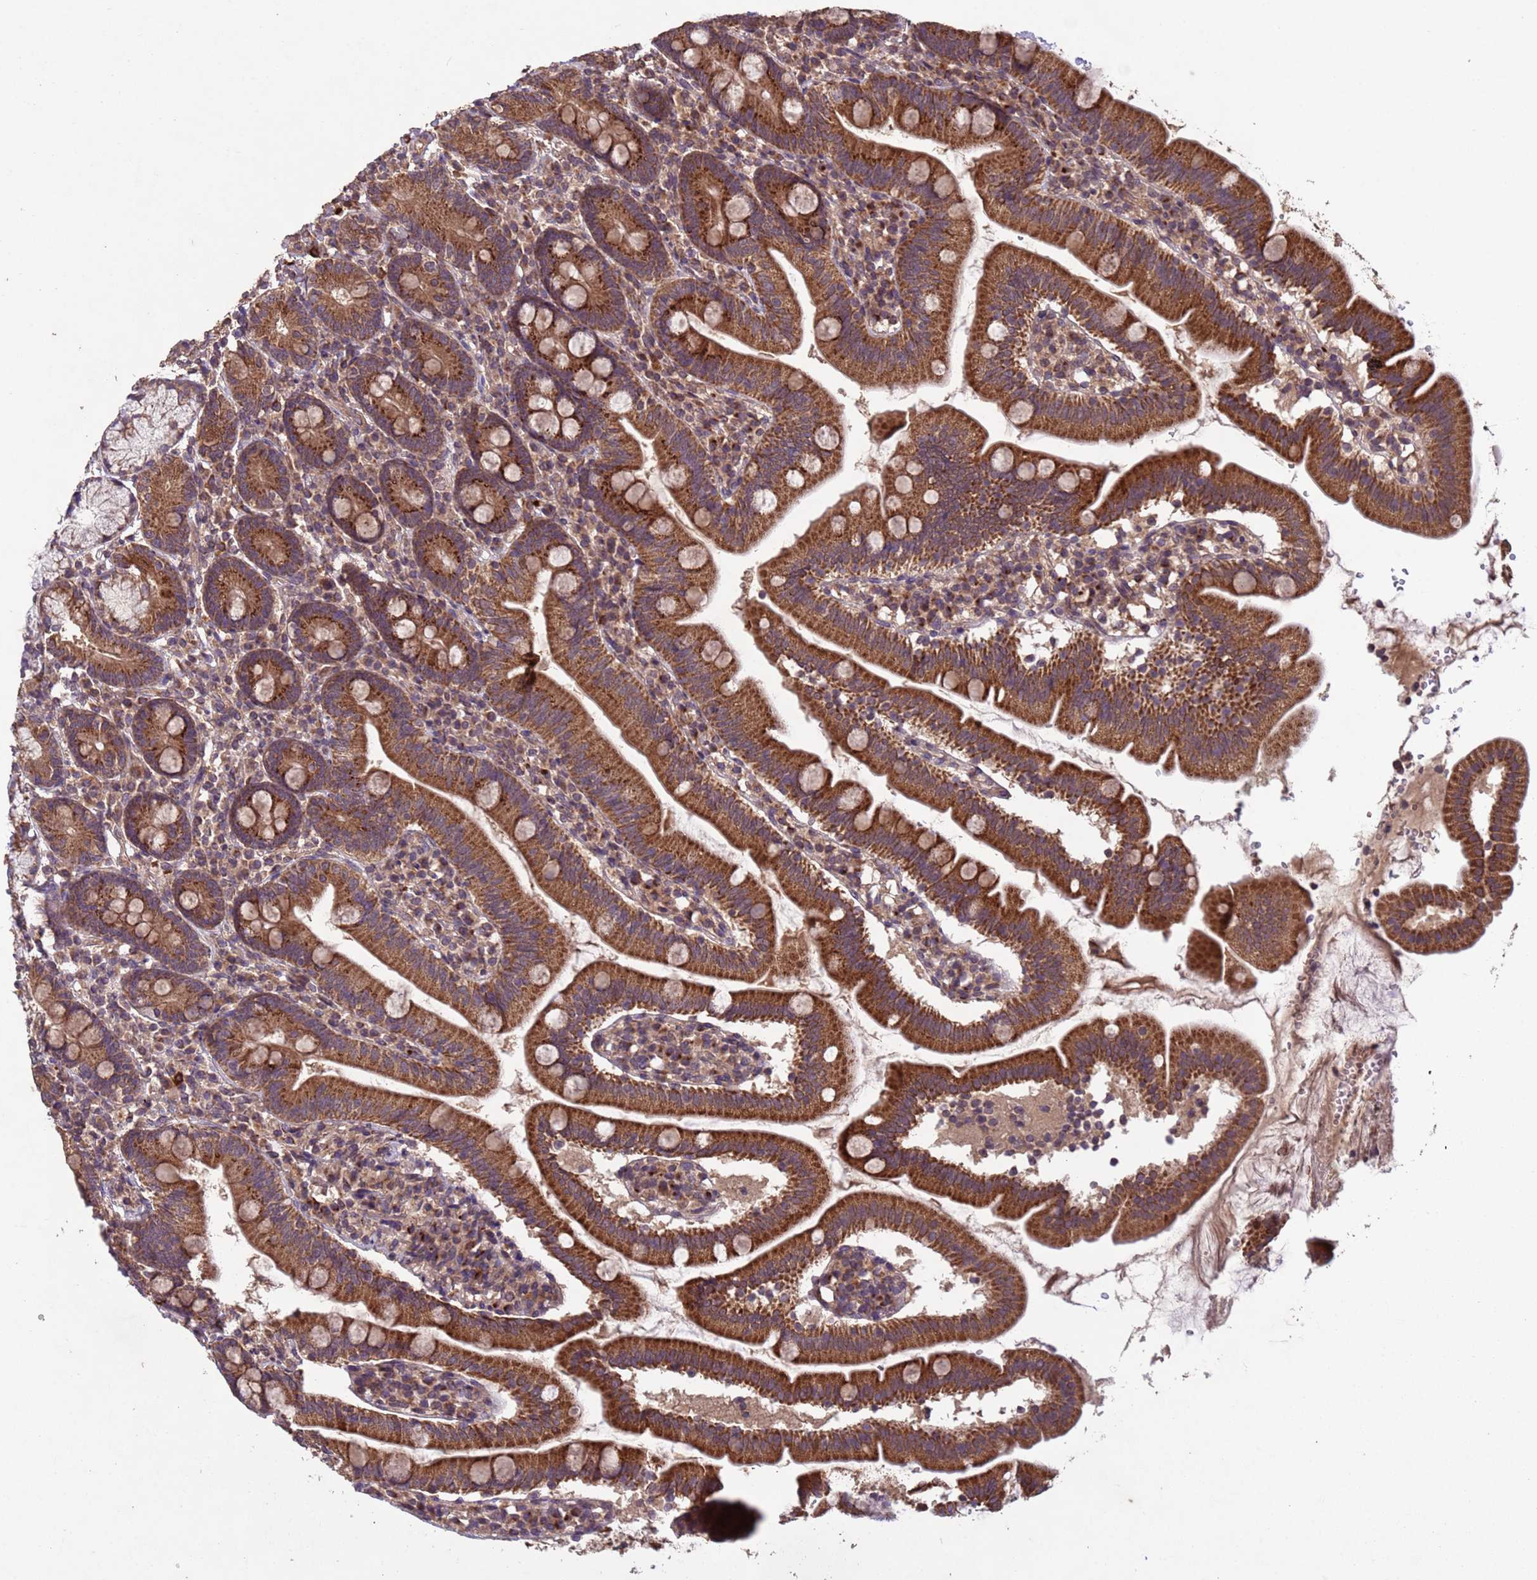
{"staining": {"intensity": "strong", "quantity": ">75%", "location": "cytoplasmic/membranous"}, "tissue": "duodenum", "cell_type": "Glandular cells", "image_type": "normal", "snomed": [{"axis": "morphology", "description": "Normal tissue, NOS"}, {"axis": "topography", "description": "Duodenum"}], "caption": "Human duodenum stained for a protein (brown) reveals strong cytoplasmic/membranous positive expression in approximately >75% of glandular cells.", "gene": "FASTKD1", "patient": {"sex": "female", "age": 67}}